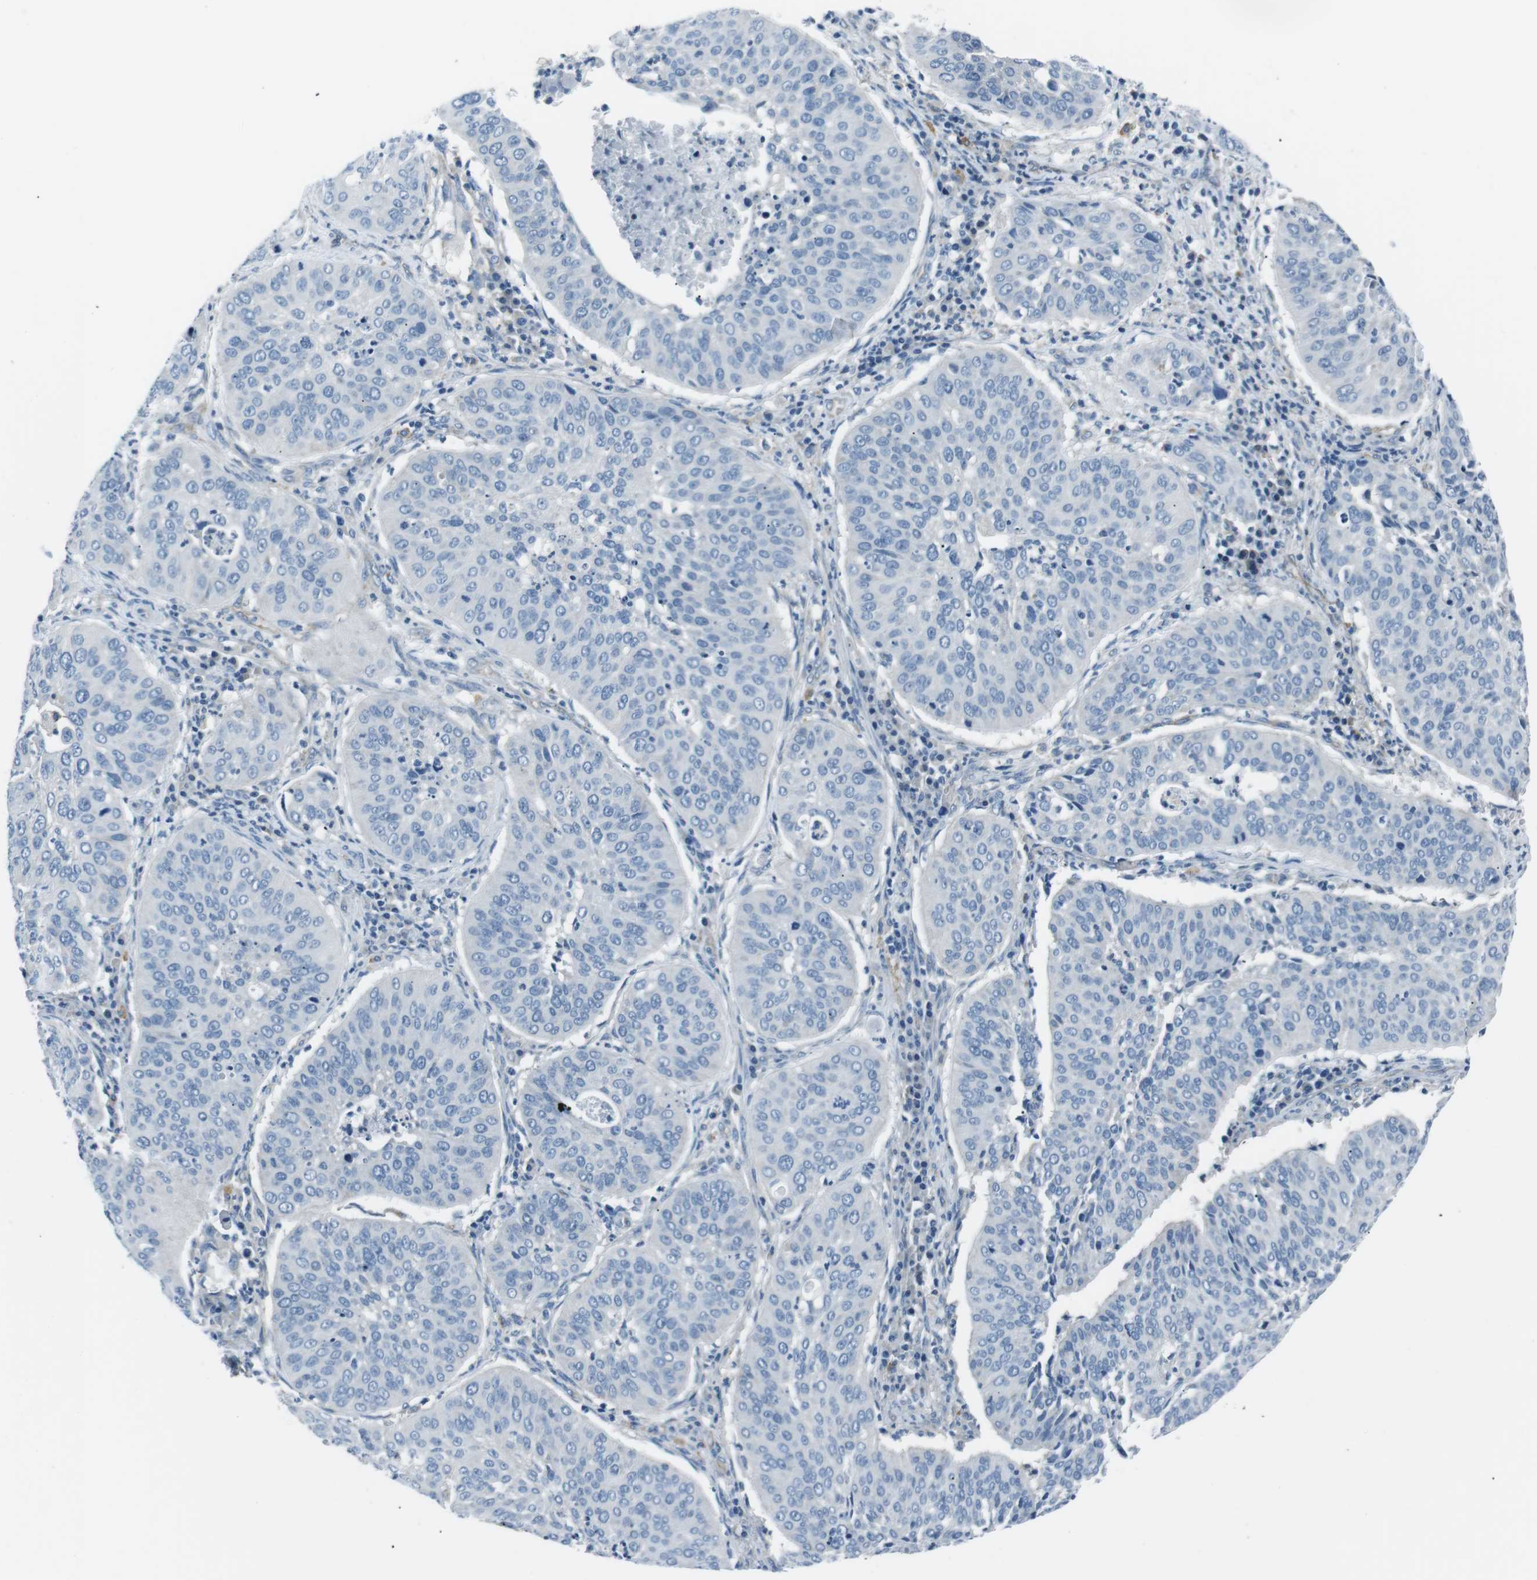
{"staining": {"intensity": "negative", "quantity": "none", "location": "none"}, "tissue": "cervical cancer", "cell_type": "Tumor cells", "image_type": "cancer", "snomed": [{"axis": "morphology", "description": "Normal tissue, NOS"}, {"axis": "morphology", "description": "Squamous cell carcinoma, NOS"}, {"axis": "topography", "description": "Cervix"}], "caption": "Cervical cancer was stained to show a protein in brown. There is no significant expression in tumor cells.", "gene": "CSF2RA", "patient": {"sex": "female", "age": 39}}